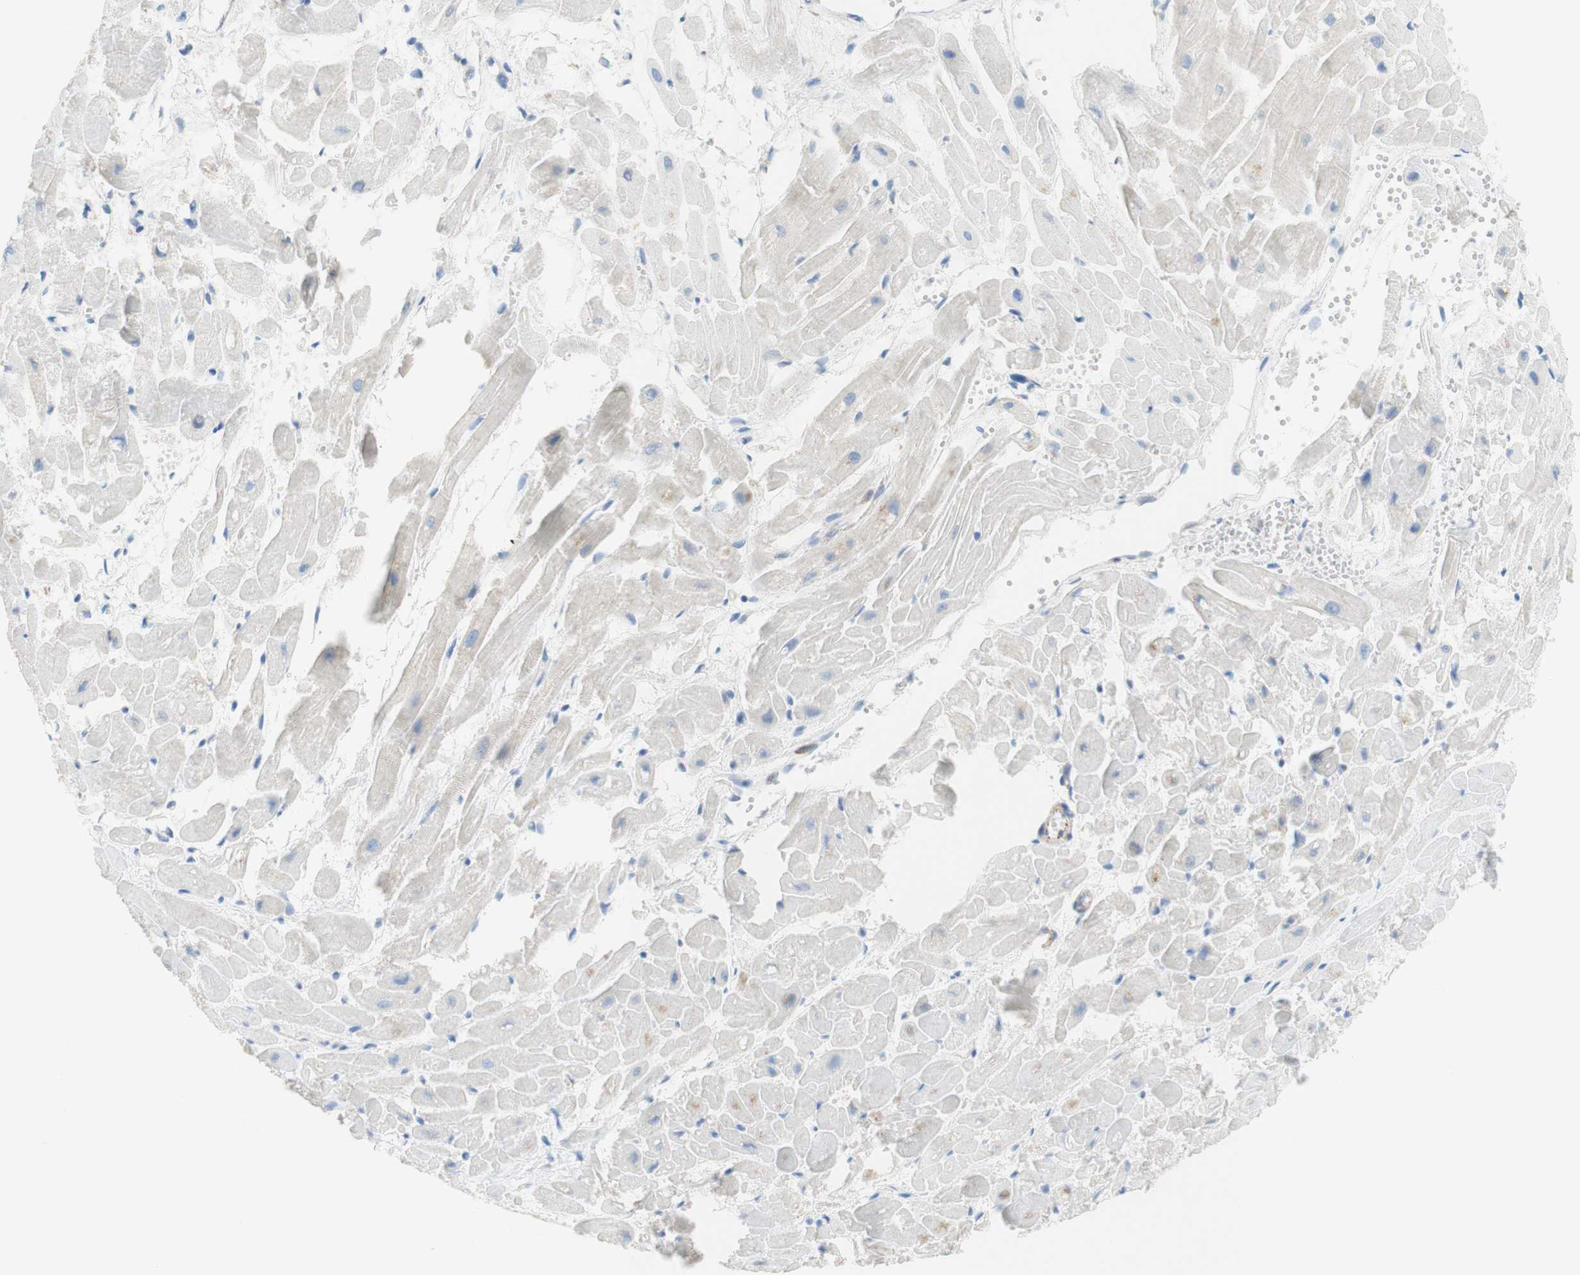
{"staining": {"intensity": "weak", "quantity": "<25%", "location": "cytoplasmic/membranous"}, "tissue": "heart muscle", "cell_type": "Cardiomyocytes", "image_type": "normal", "snomed": [{"axis": "morphology", "description": "Normal tissue, NOS"}, {"axis": "topography", "description": "Heart"}], "caption": "Histopathology image shows no significant protein expression in cardiomyocytes of benign heart muscle. The staining was performed using DAB to visualize the protein expression in brown, while the nuclei were stained in blue with hematoxylin (Magnification: 20x).", "gene": "POU2AF1", "patient": {"sex": "female", "age": 19}}